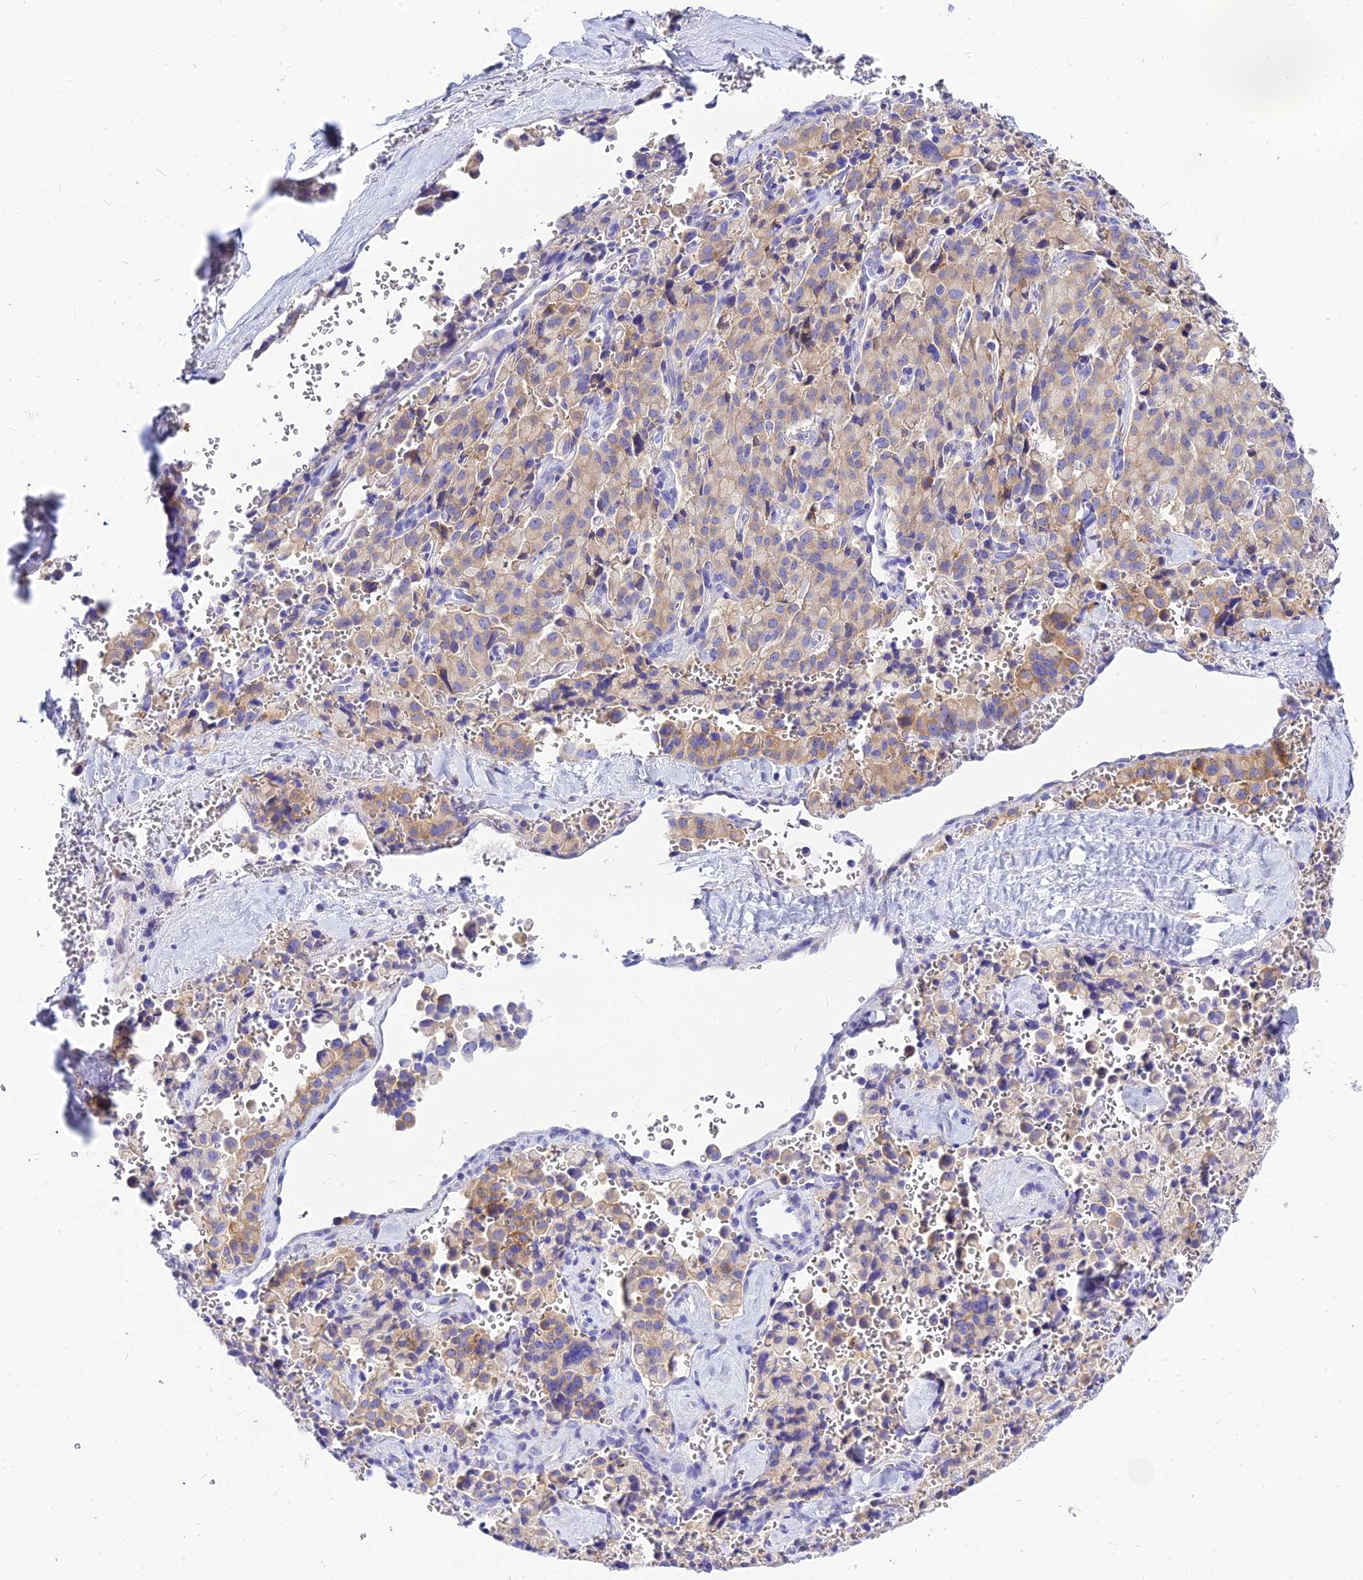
{"staining": {"intensity": "weak", "quantity": "<25%", "location": "cytoplasmic/membranous"}, "tissue": "pancreatic cancer", "cell_type": "Tumor cells", "image_type": "cancer", "snomed": [{"axis": "morphology", "description": "Adenocarcinoma, NOS"}, {"axis": "topography", "description": "Pancreas"}], "caption": "Immunohistochemistry (IHC) image of neoplastic tissue: human pancreatic adenocarcinoma stained with DAB shows no significant protein expression in tumor cells.", "gene": "CNOT6", "patient": {"sex": "male", "age": 65}}